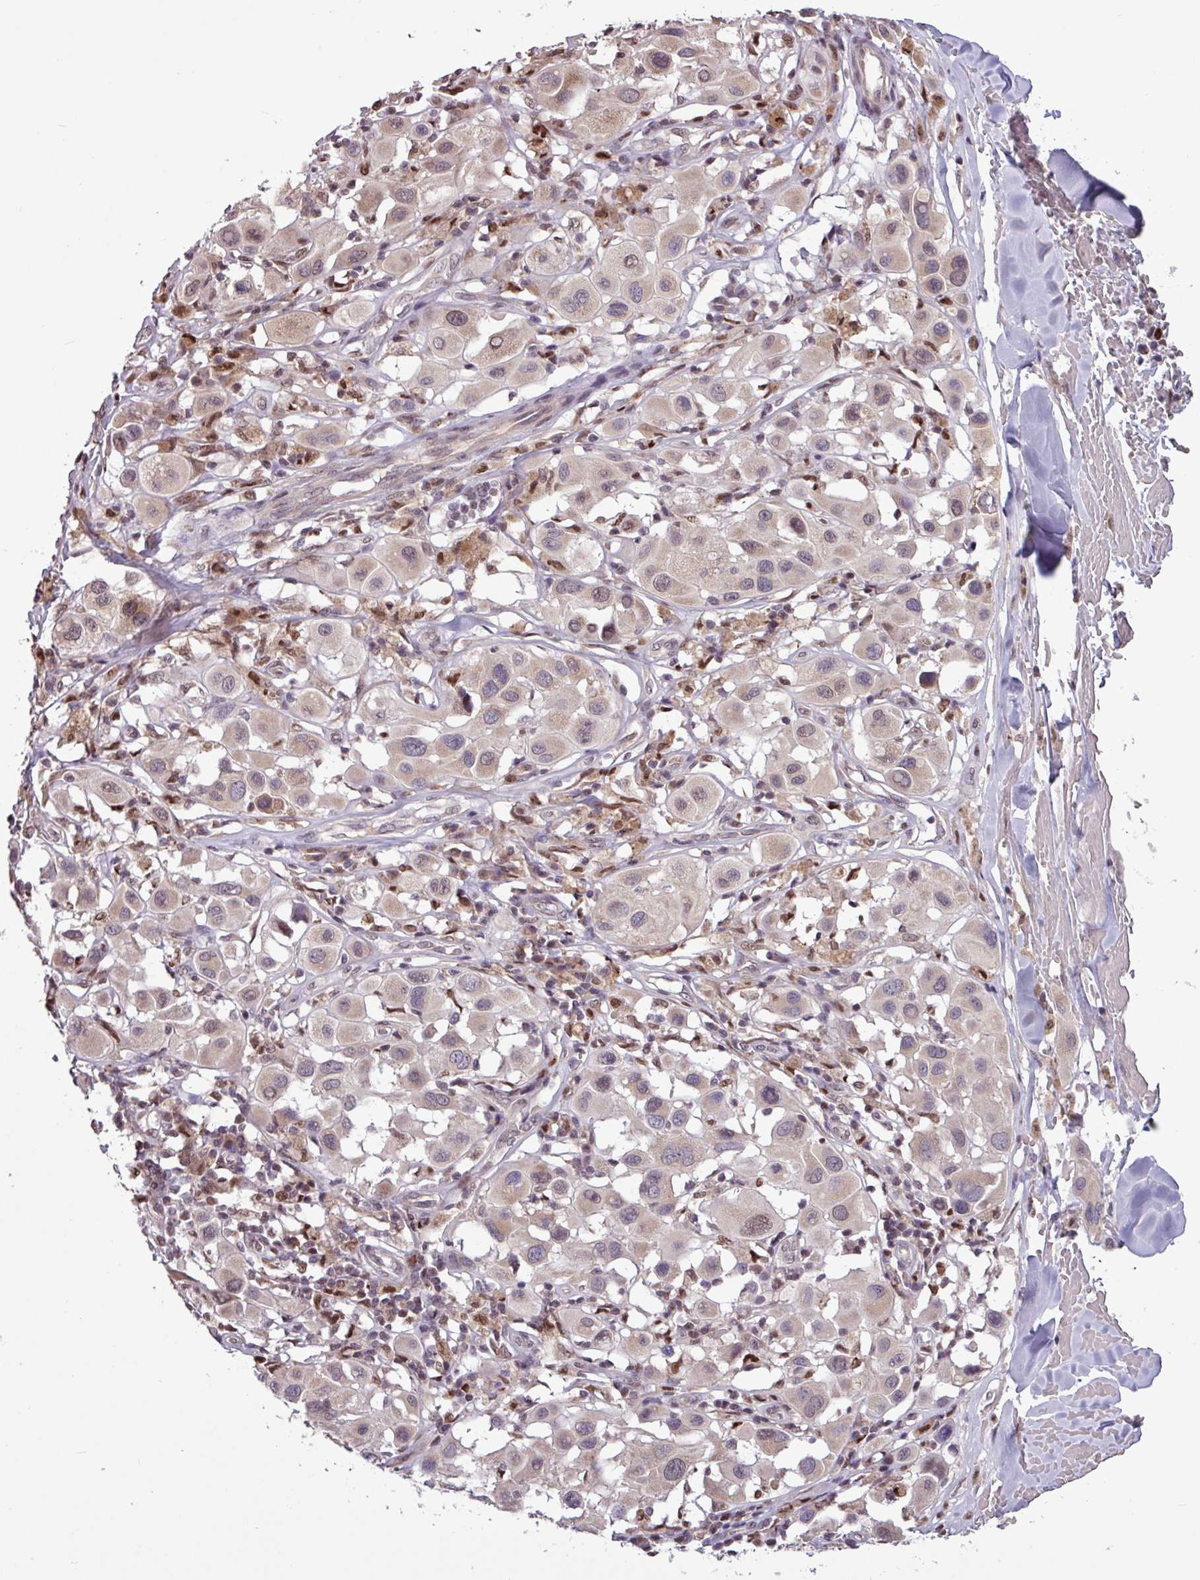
{"staining": {"intensity": "weak", "quantity": "<25%", "location": "cytoplasmic/membranous"}, "tissue": "melanoma", "cell_type": "Tumor cells", "image_type": "cancer", "snomed": [{"axis": "morphology", "description": "Malignant melanoma, Metastatic site"}, {"axis": "topography", "description": "Skin"}], "caption": "This is a micrograph of IHC staining of malignant melanoma (metastatic site), which shows no expression in tumor cells. (Stains: DAB immunohistochemistry with hematoxylin counter stain, Microscopy: brightfield microscopy at high magnification).", "gene": "SKIC2", "patient": {"sex": "male", "age": 41}}